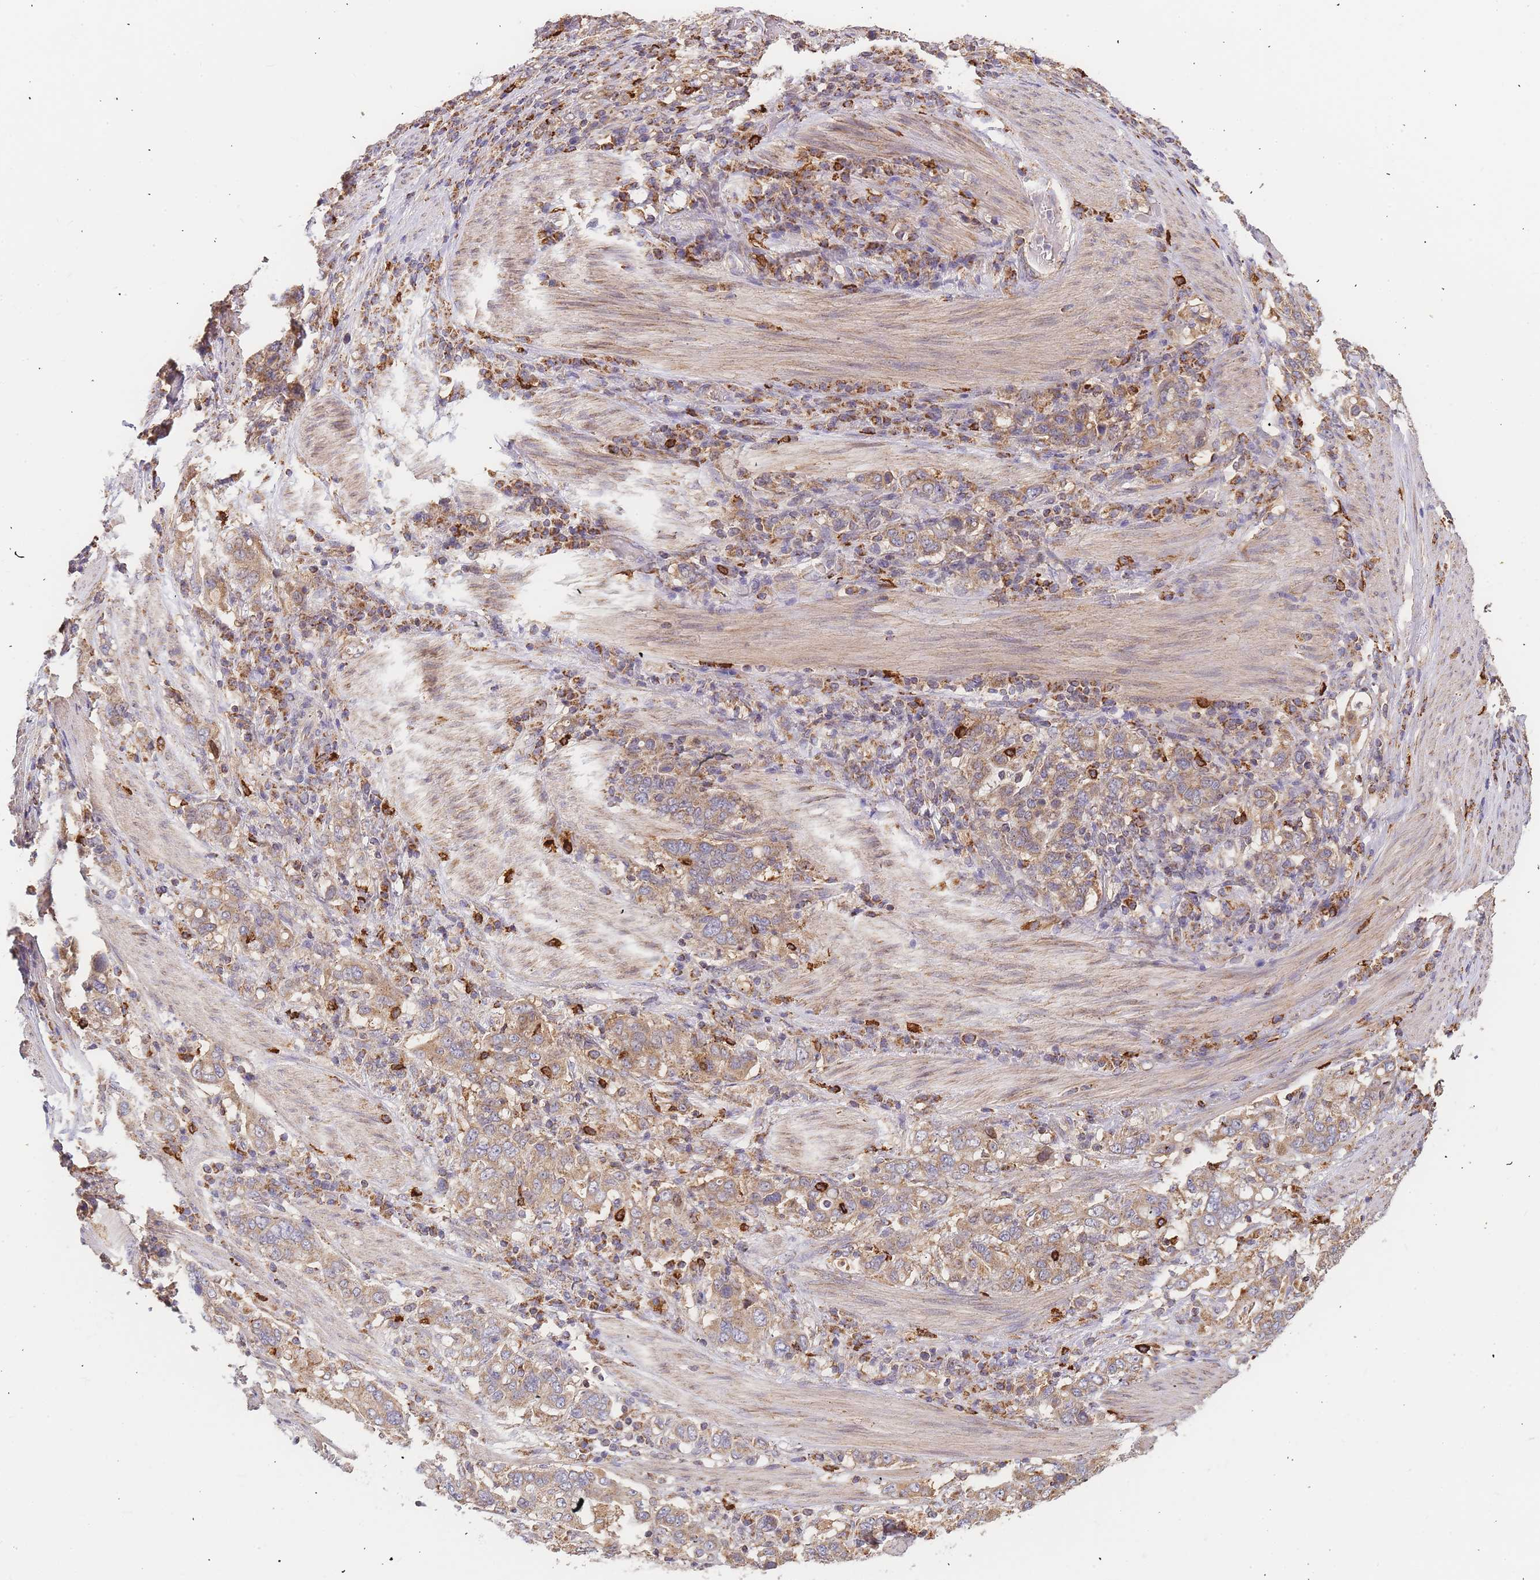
{"staining": {"intensity": "moderate", "quantity": ">75%", "location": "cytoplasmic/membranous"}, "tissue": "stomach cancer", "cell_type": "Tumor cells", "image_type": "cancer", "snomed": [{"axis": "morphology", "description": "Adenocarcinoma, NOS"}, {"axis": "topography", "description": "Stomach, upper"}, {"axis": "topography", "description": "Stomach"}], "caption": "IHC staining of stomach adenocarcinoma, which exhibits medium levels of moderate cytoplasmic/membranous positivity in approximately >75% of tumor cells indicating moderate cytoplasmic/membranous protein staining. The staining was performed using DAB (brown) for protein detection and nuclei were counterstained in hematoxylin (blue).", "gene": "ADCY9", "patient": {"sex": "male", "age": 62}}